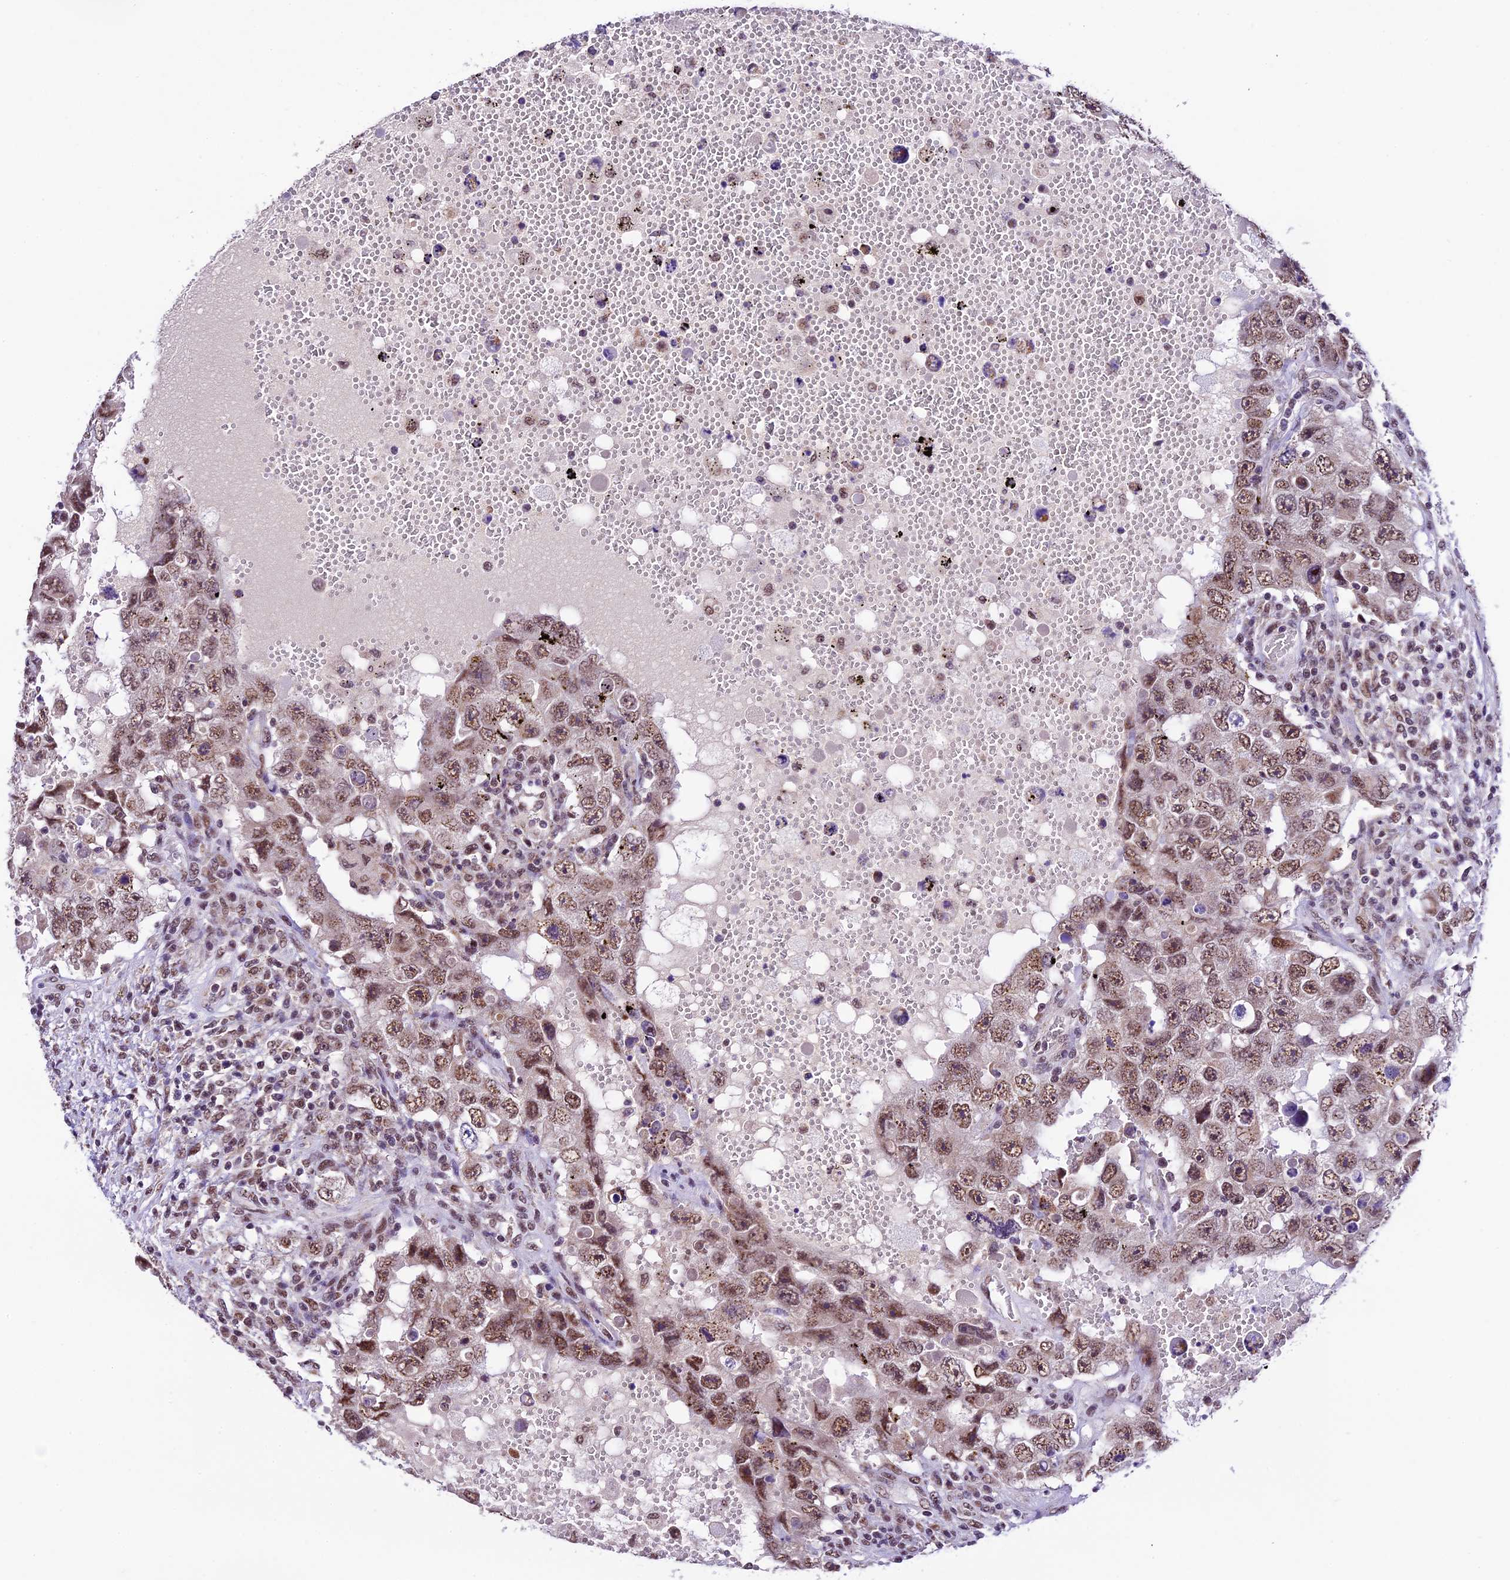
{"staining": {"intensity": "moderate", "quantity": ">75%", "location": "nuclear"}, "tissue": "testis cancer", "cell_type": "Tumor cells", "image_type": "cancer", "snomed": [{"axis": "morphology", "description": "Carcinoma, Embryonal, NOS"}, {"axis": "topography", "description": "Testis"}], "caption": "Embryonal carcinoma (testis) was stained to show a protein in brown. There is medium levels of moderate nuclear staining in approximately >75% of tumor cells. (Stains: DAB (3,3'-diaminobenzidine) in brown, nuclei in blue, Microscopy: brightfield microscopy at high magnification).", "gene": "CARS2", "patient": {"sex": "male", "age": 26}}